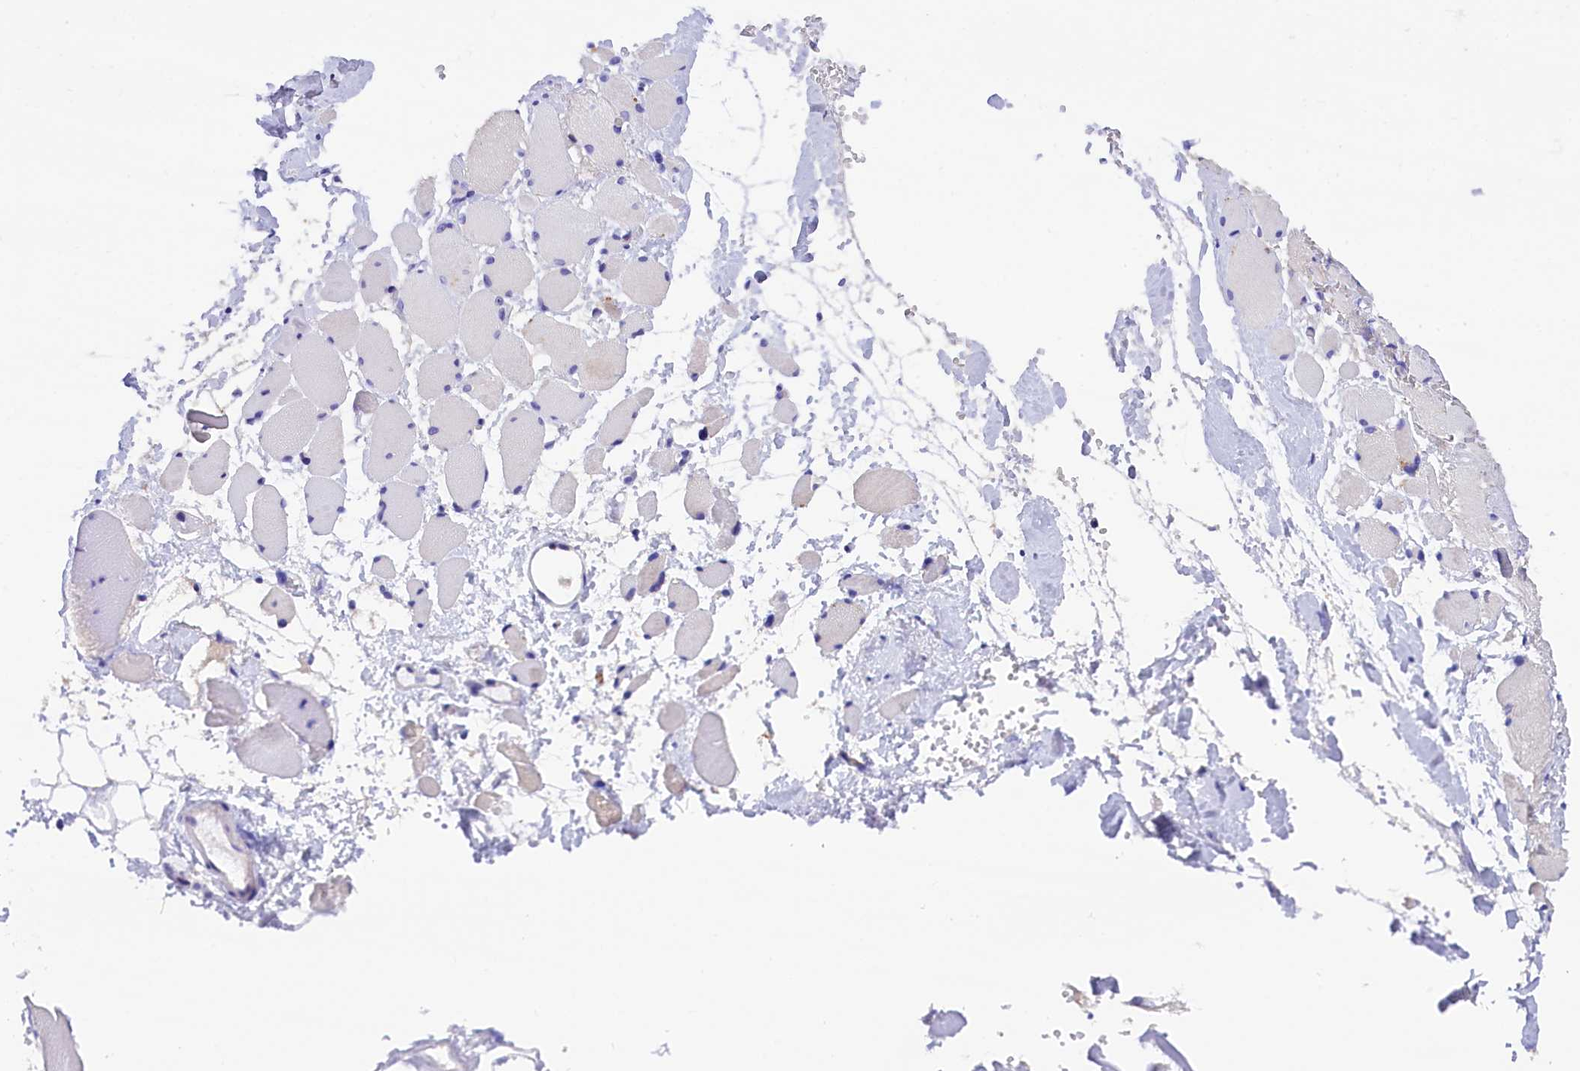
{"staining": {"intensity": "negative", "quantity": "none", "location": "none"}, "tissue": "skeletal muscle", "cell_type": "Myocytes", "image_type": "normal", "snomed": [{"axis": "morphology", "description": "Normal tissue, NOS"}, {"axis": "morphology", "description": "Basal cell carcinoma"}, {"axis": "topography", "description": "Skeletal muscle"}], "caption": "IHC of unremarkable skeletal muscle demonstrates no staining in myocytes. (Stains: DAB (3,3'-diaminobenzidine) IHC with hematoxylin counter stain, Microscopy: brightfield microscopy at high magnification).", "gene": "ABAT", "patient": {"sex": "female", "age": 64}}